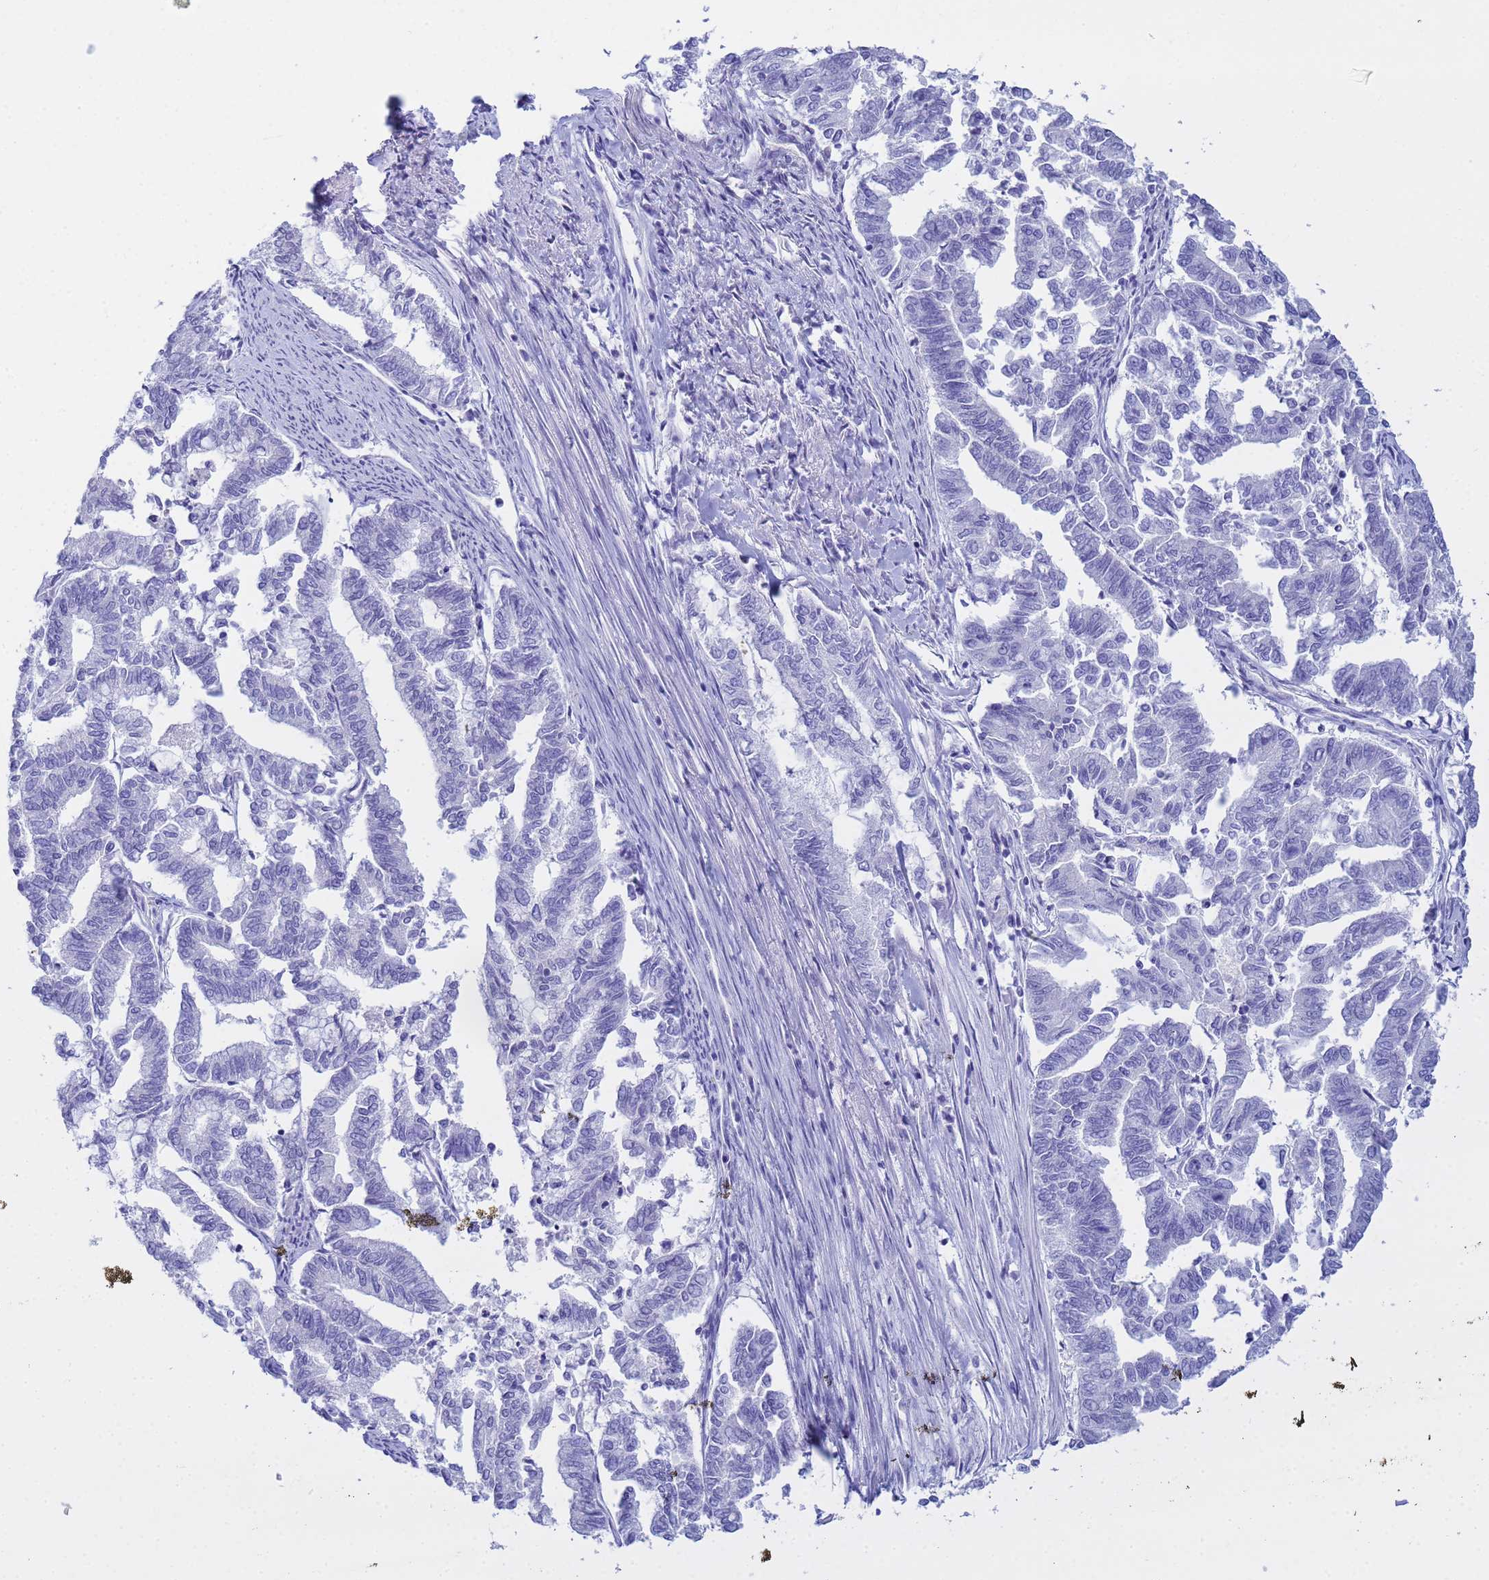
{"staining": {"intensity": "negative", "quantity": "none", "location": "none"}, "tissue": "endometrial cancer", "cell_type": "Tumor cells", "image_type": "cancer", "snomed": [{"axis": "morphology", "description": "Adenocarcinoma, NOS"}, {"axis": "topography", "description": "Endometrium"}], "caption": "Tumor cells are negative for protein expression in human endometrial adenocarcinoma.", "gene": "AQP12A", "patient": {"sex": "female", "age": 79}}